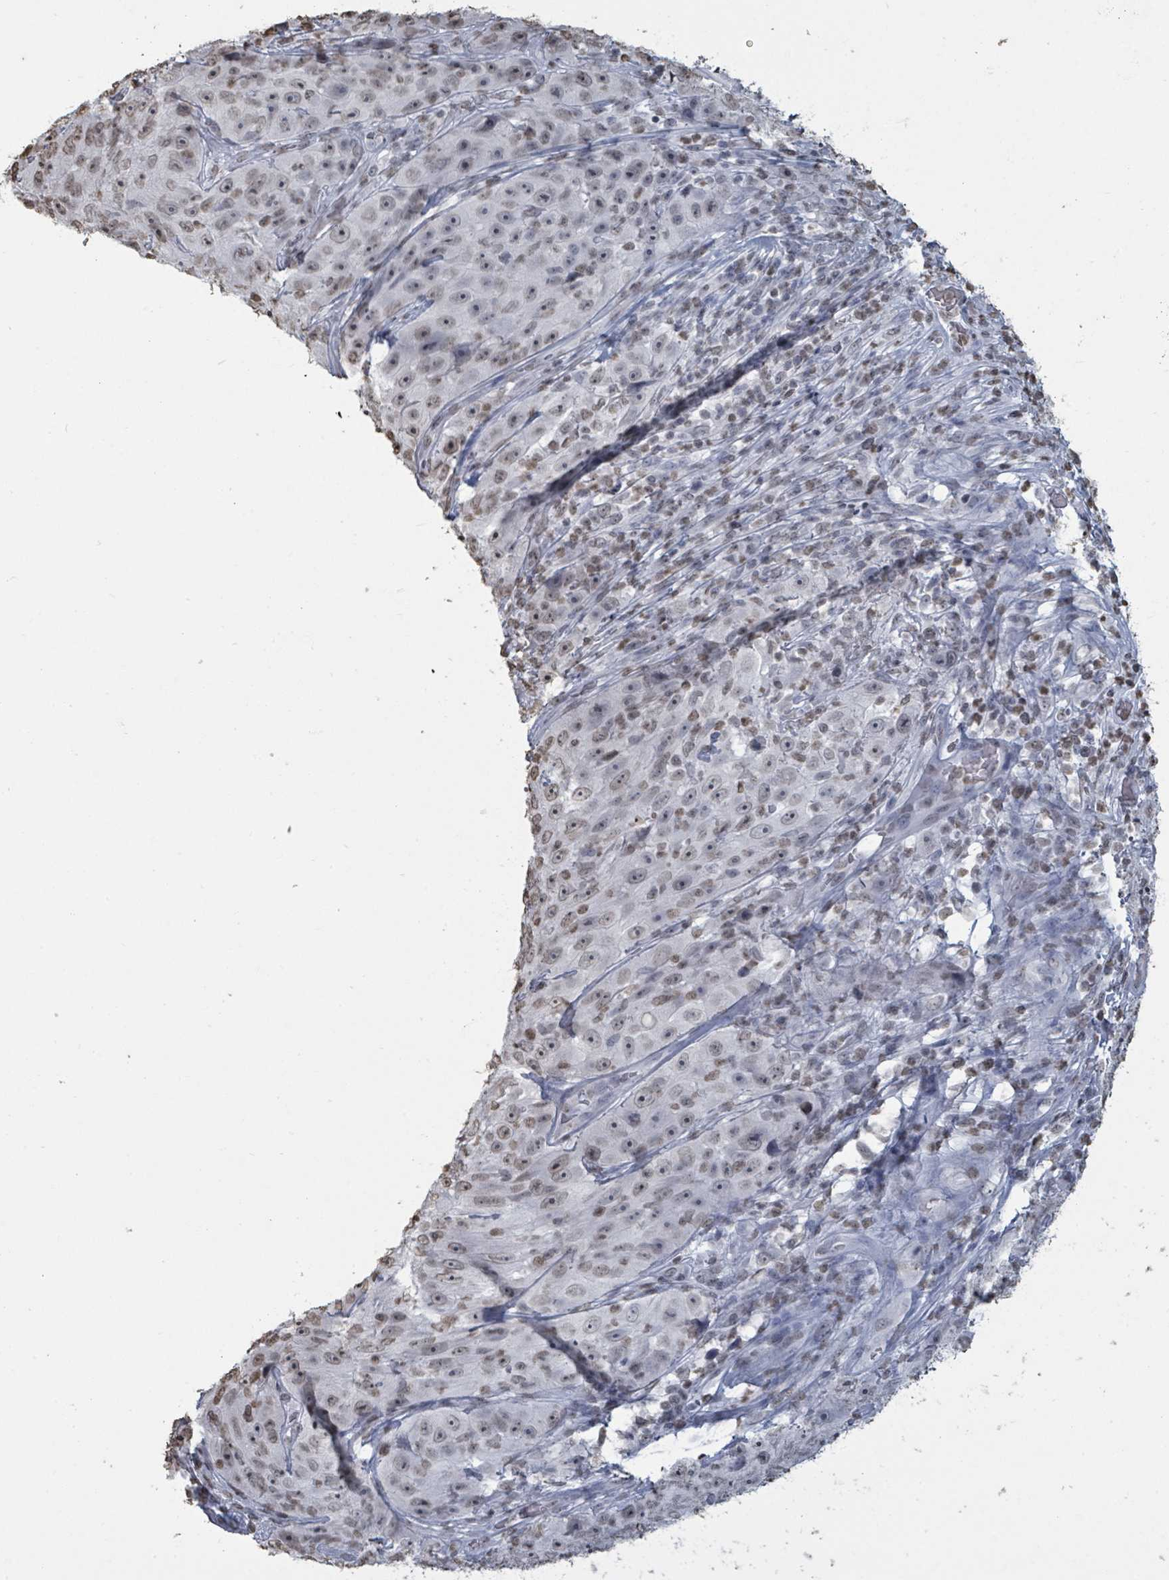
{"staining": {"intensity": "weak", "quantity": "<25%", "location": "nuclear"}, "tissue": "skin cancer", "cell_type": "Tumor cells", "image_type": "cancer", "snomed": [{"axis": "morphology", "description": "Squamous cell carcinoma, NOS"}, {"axis": "topography", "description": "Skin"}], "caption": "Skin cancer was stained to show a protein in brown. There is no significant positivity in tumor cells. The staining was performed using DAB to visualize the protein expression in brown, while the nuclei were stained in blue with hematoxylin (Magnification: 20x).", "gene": "MRPS12", "patient": {"sex": "female", "age": 87}}